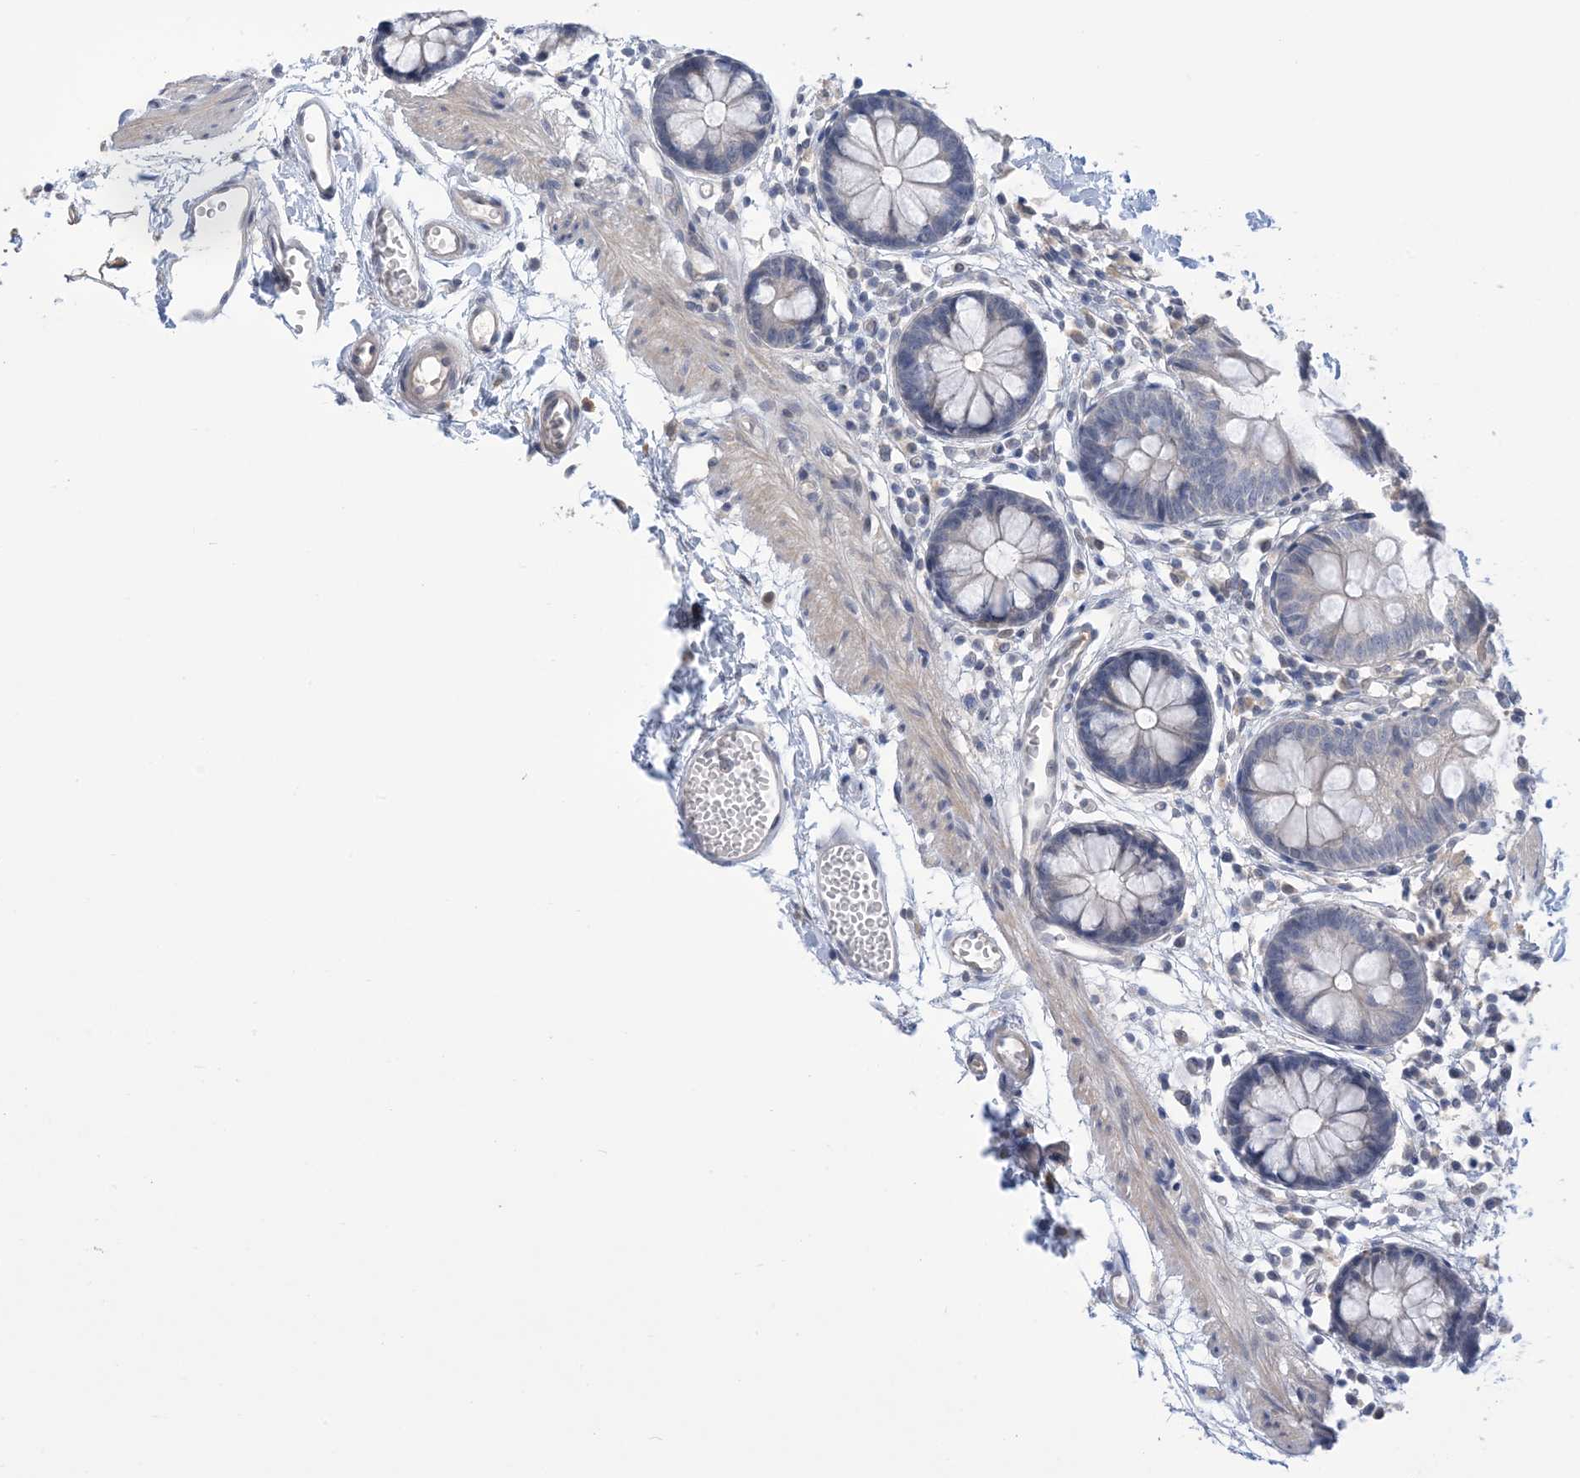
{"staining": {"intensity": "weak", "quantity": "25%-75%", "location": "cytoplasmic/membranous"}, "tissue": "colon", "cell_type": "Endothelial cells", "image_type": "normal", "snomed": [{"axis": "morphology", "description": "Normal tissue, NOS"}, {"axis": "topography", "description": "Colon"}], "caption": "DAB immunohistochemical staining of benign human colon reveals weak cytoplasmic/membranous protein expression in approximately 25%-75% of endothelial cells.", "gene": "TTYH1", "patient": {"sex": "male", "age": 56}}